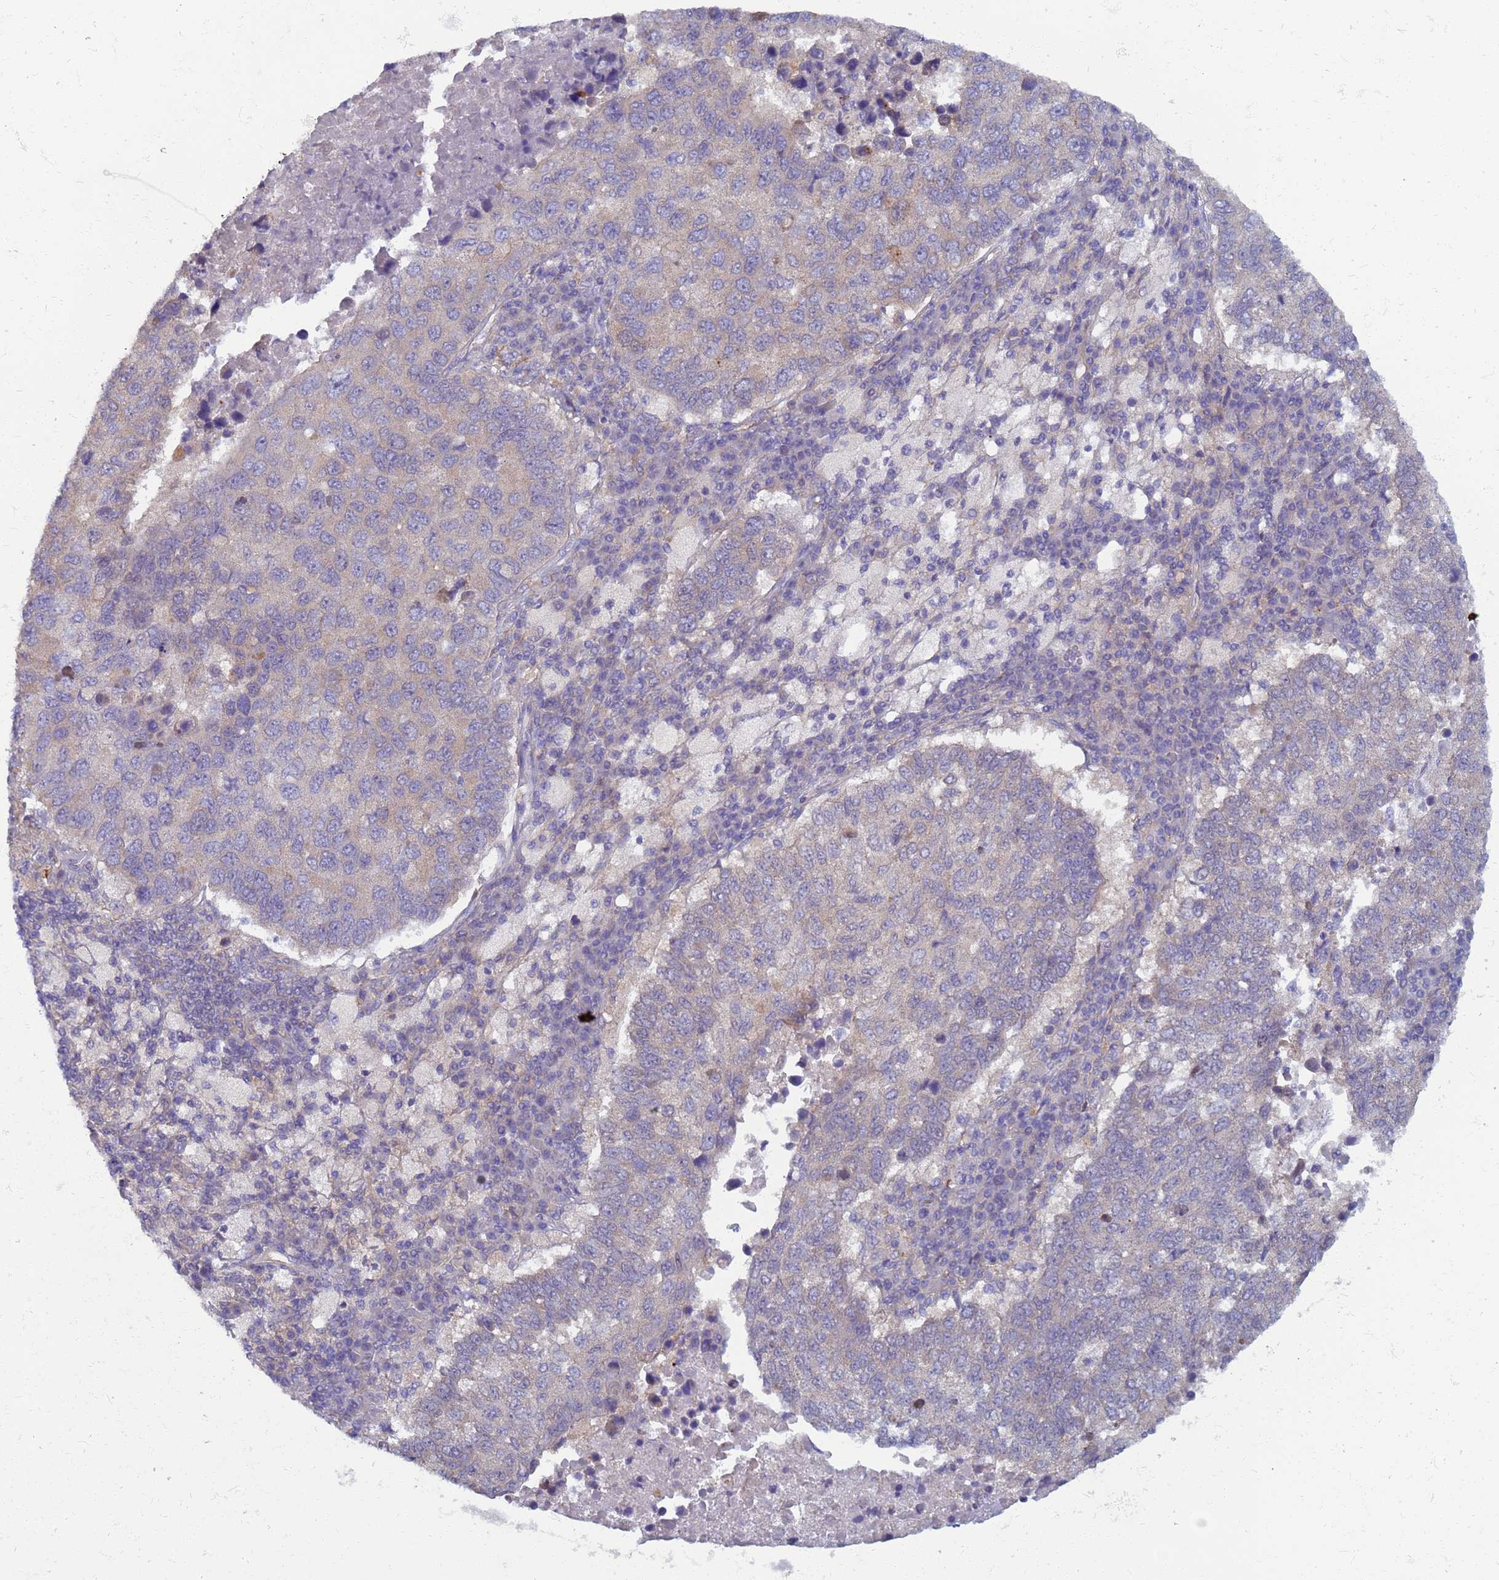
{"staining": {"intensity": "negative", "quantity": "none", "location": "none"}, "tissue": "lung cancer", "cell_type": "Tumor cells", "image_type": "cancer", "snomed": [{"axis": "morphology", "description": "Squamous cell carcinoma, NOS"}, {"axis": "topography", "description": "Lung"}], "caption": "Protein analysis of lung cancer (squamous cell carcinoma) exhibits no significant positivity in tumor cells.", "gene": "EEA1", "patient": {"sex": "male", "age": 73}}